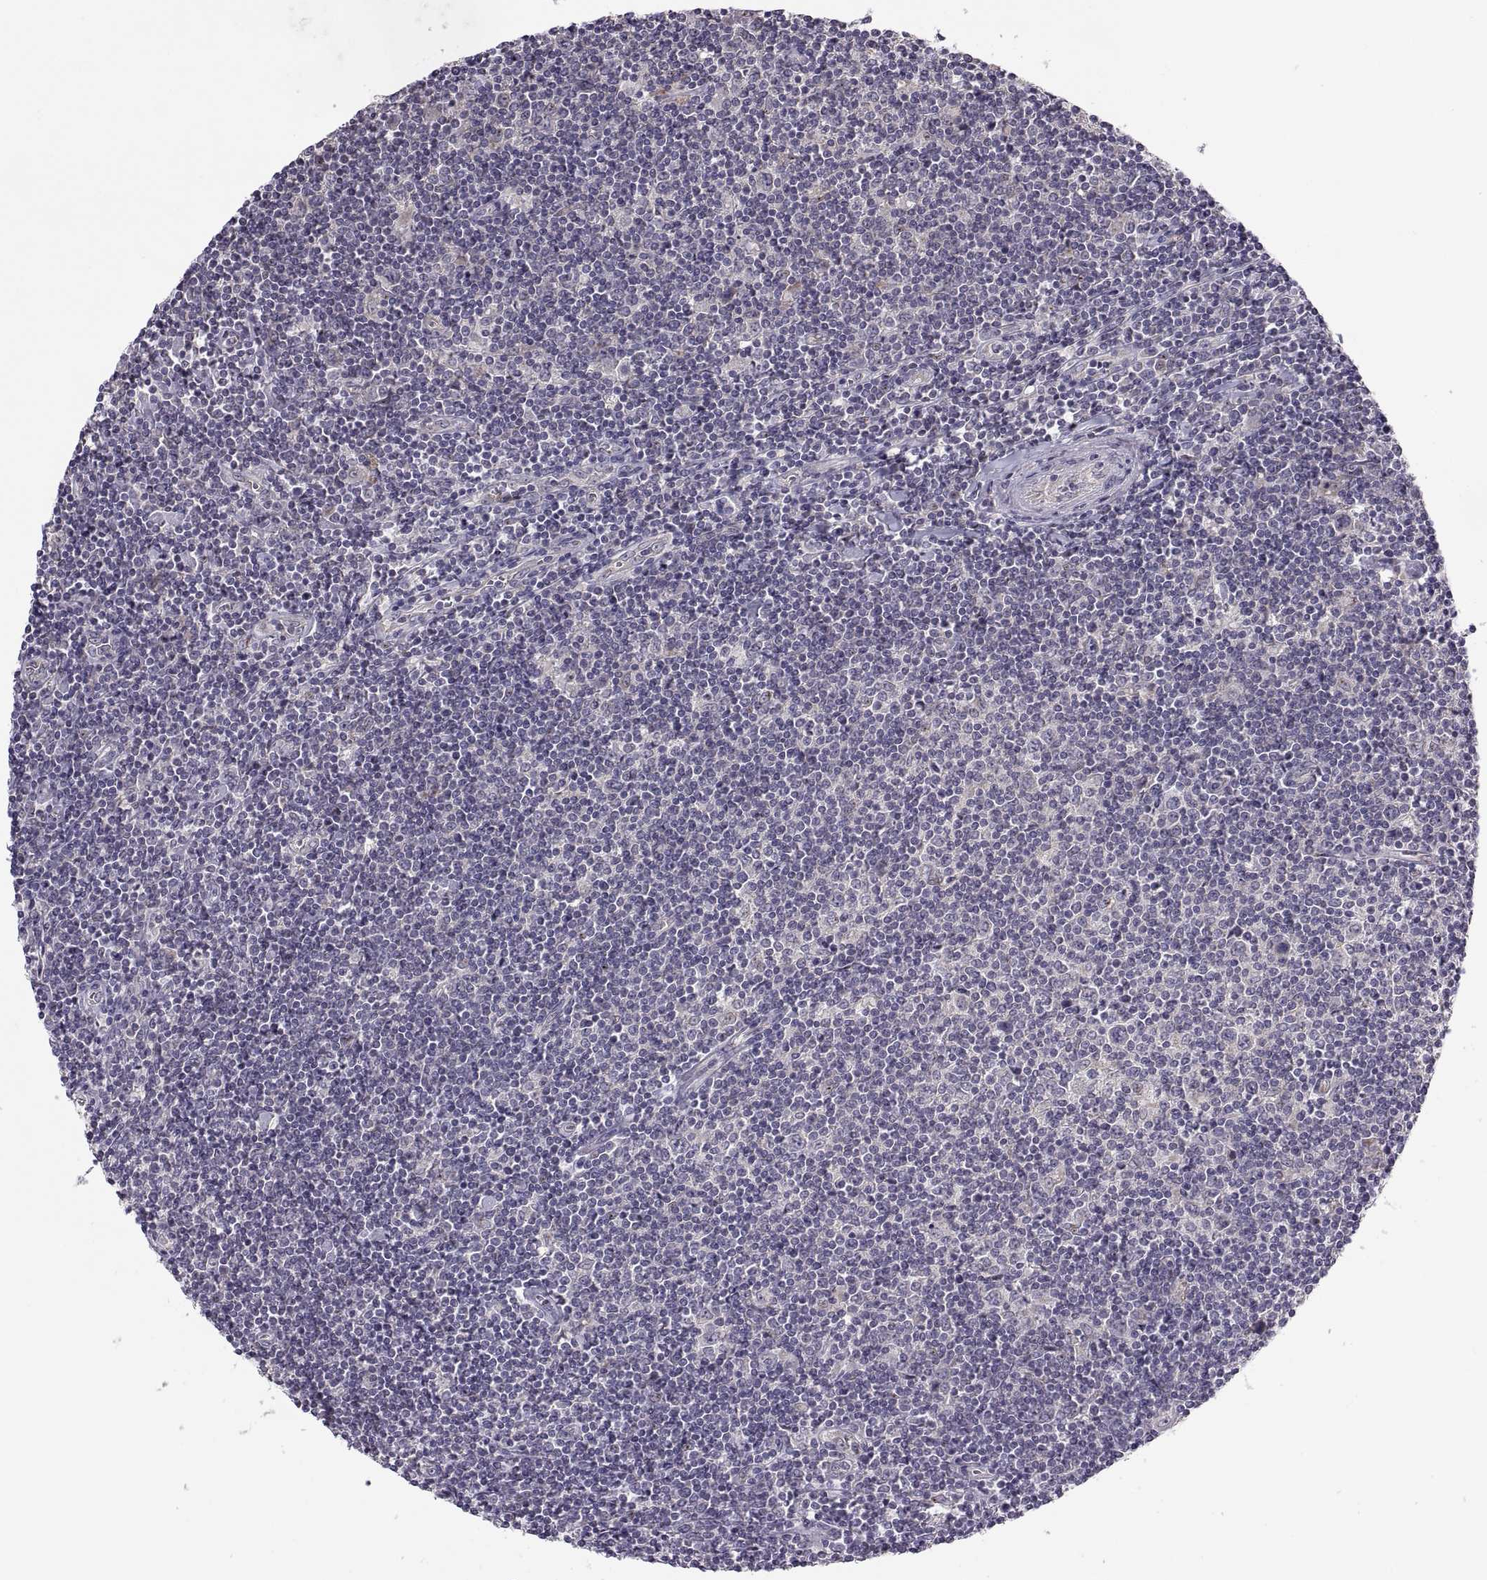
{"staining": {"intensity": "negative", "quantity": "none", "location": "none"}, "tissue": "lymphoma", "cell_type": "Tumor cells", "image_type": "cancer", "snomed": [{"axis": "morphology", "description": "Hodgkin's disease, NOS"}, {"axis": "topography", "description": "Lymph node"}], "caption": "IHC photomicrograph of human lymphoma stained for a protein (brown), which reveals no staining in tumor cells.", "gene": "ACSBG2", "patient": {"sex": "male", "age": 40}}